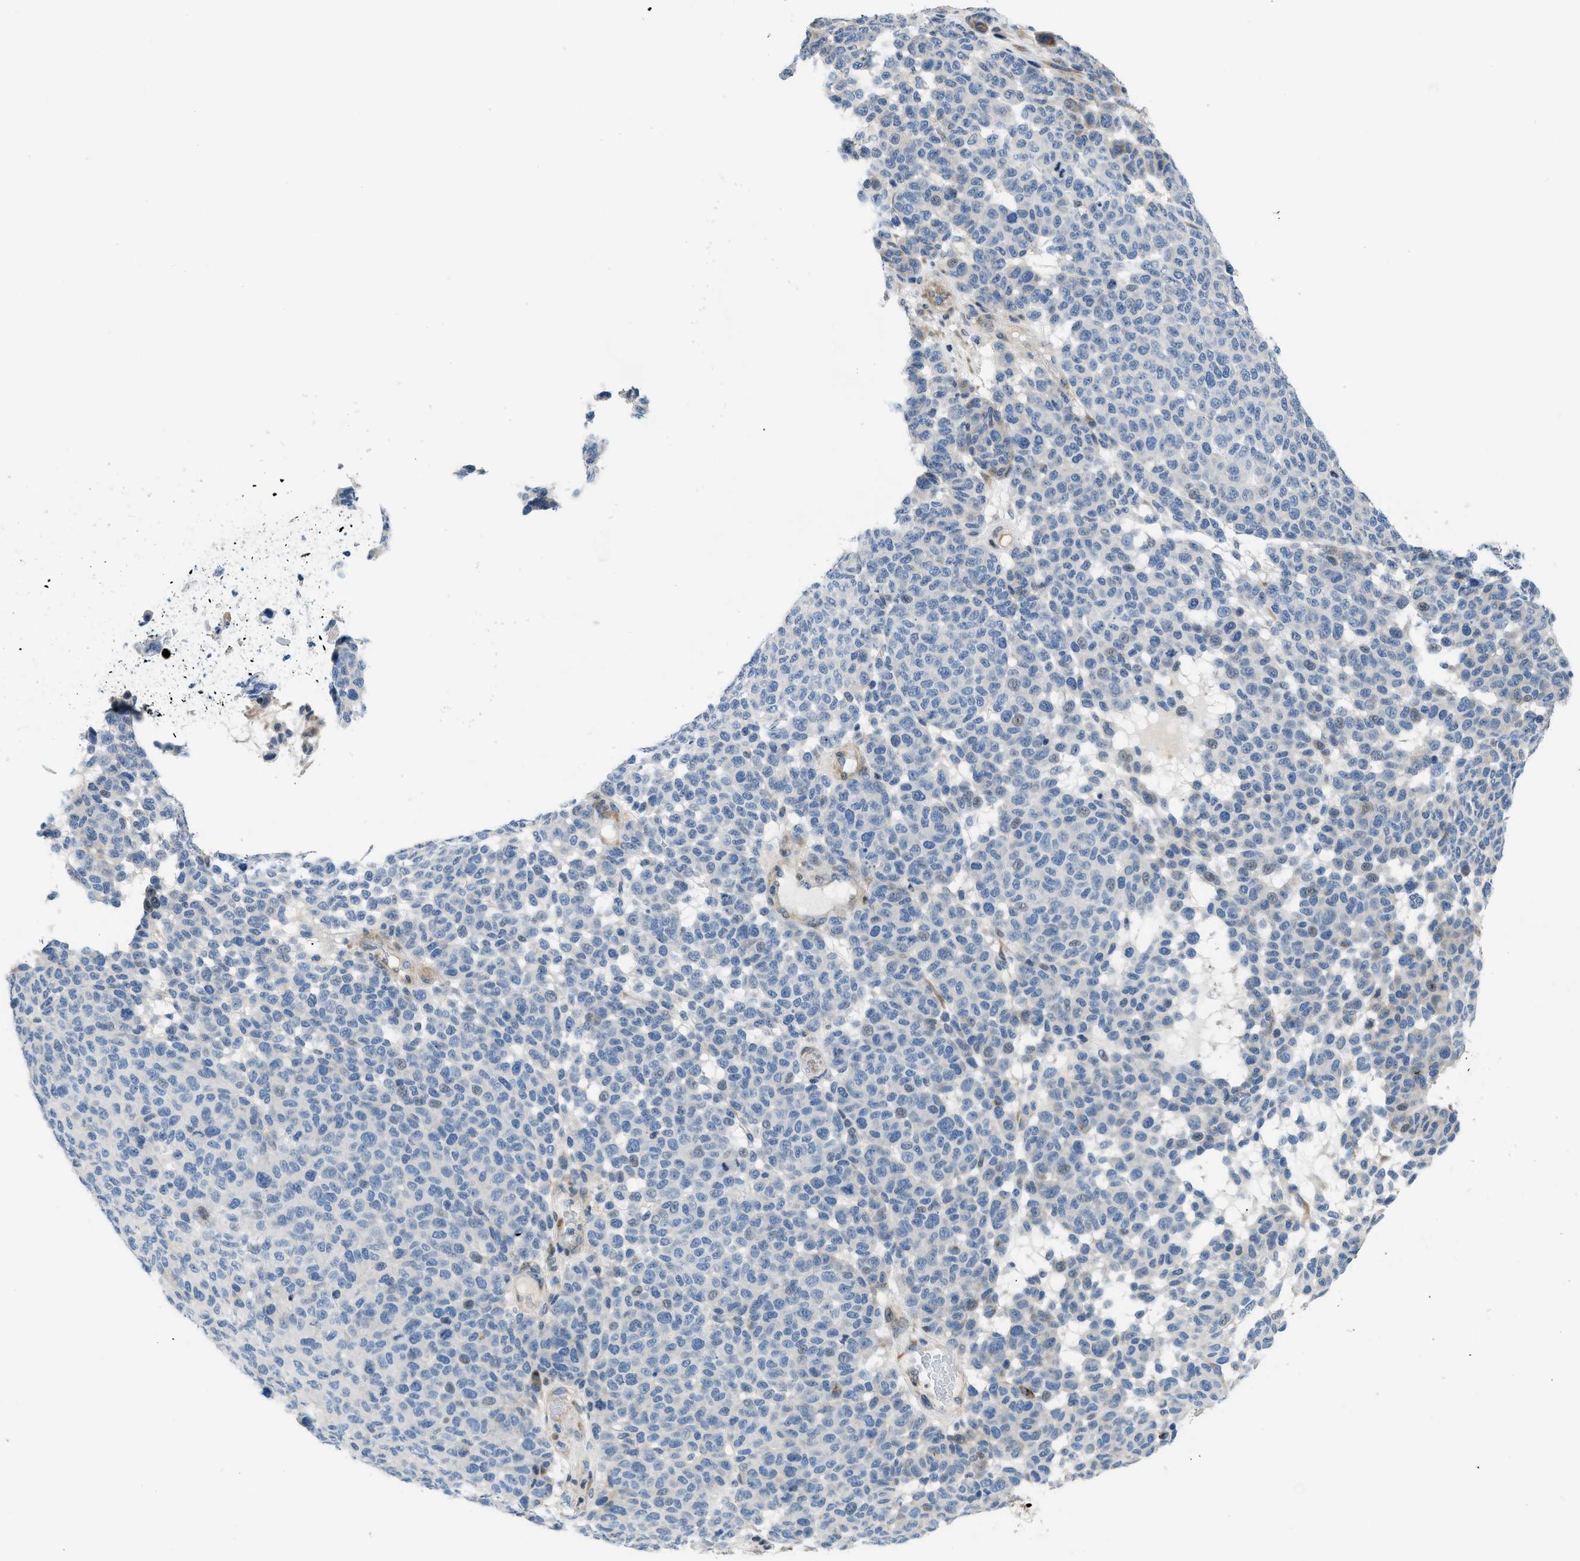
{"staining": {"intensity": "weak", "quantity": "<25%", "location": "nuclear"}, "tissue": "melanoma", "cell_type": "Tumor cells", "image_type": "cancer", "snomed": [{"axis": "morphology", "description": "Malignant melanoma, NOS"}, {"axis": "topography", "description": "Skin"}], "caption": "Micrograph shows no significant protein positivity in tumor cells of melanoma. (DAB (3,3'-diaminobenzidine) immunohistochemistry, high magnification).", "gene": "FDCSP", "patient": {"sex": "male", "age": 59}}